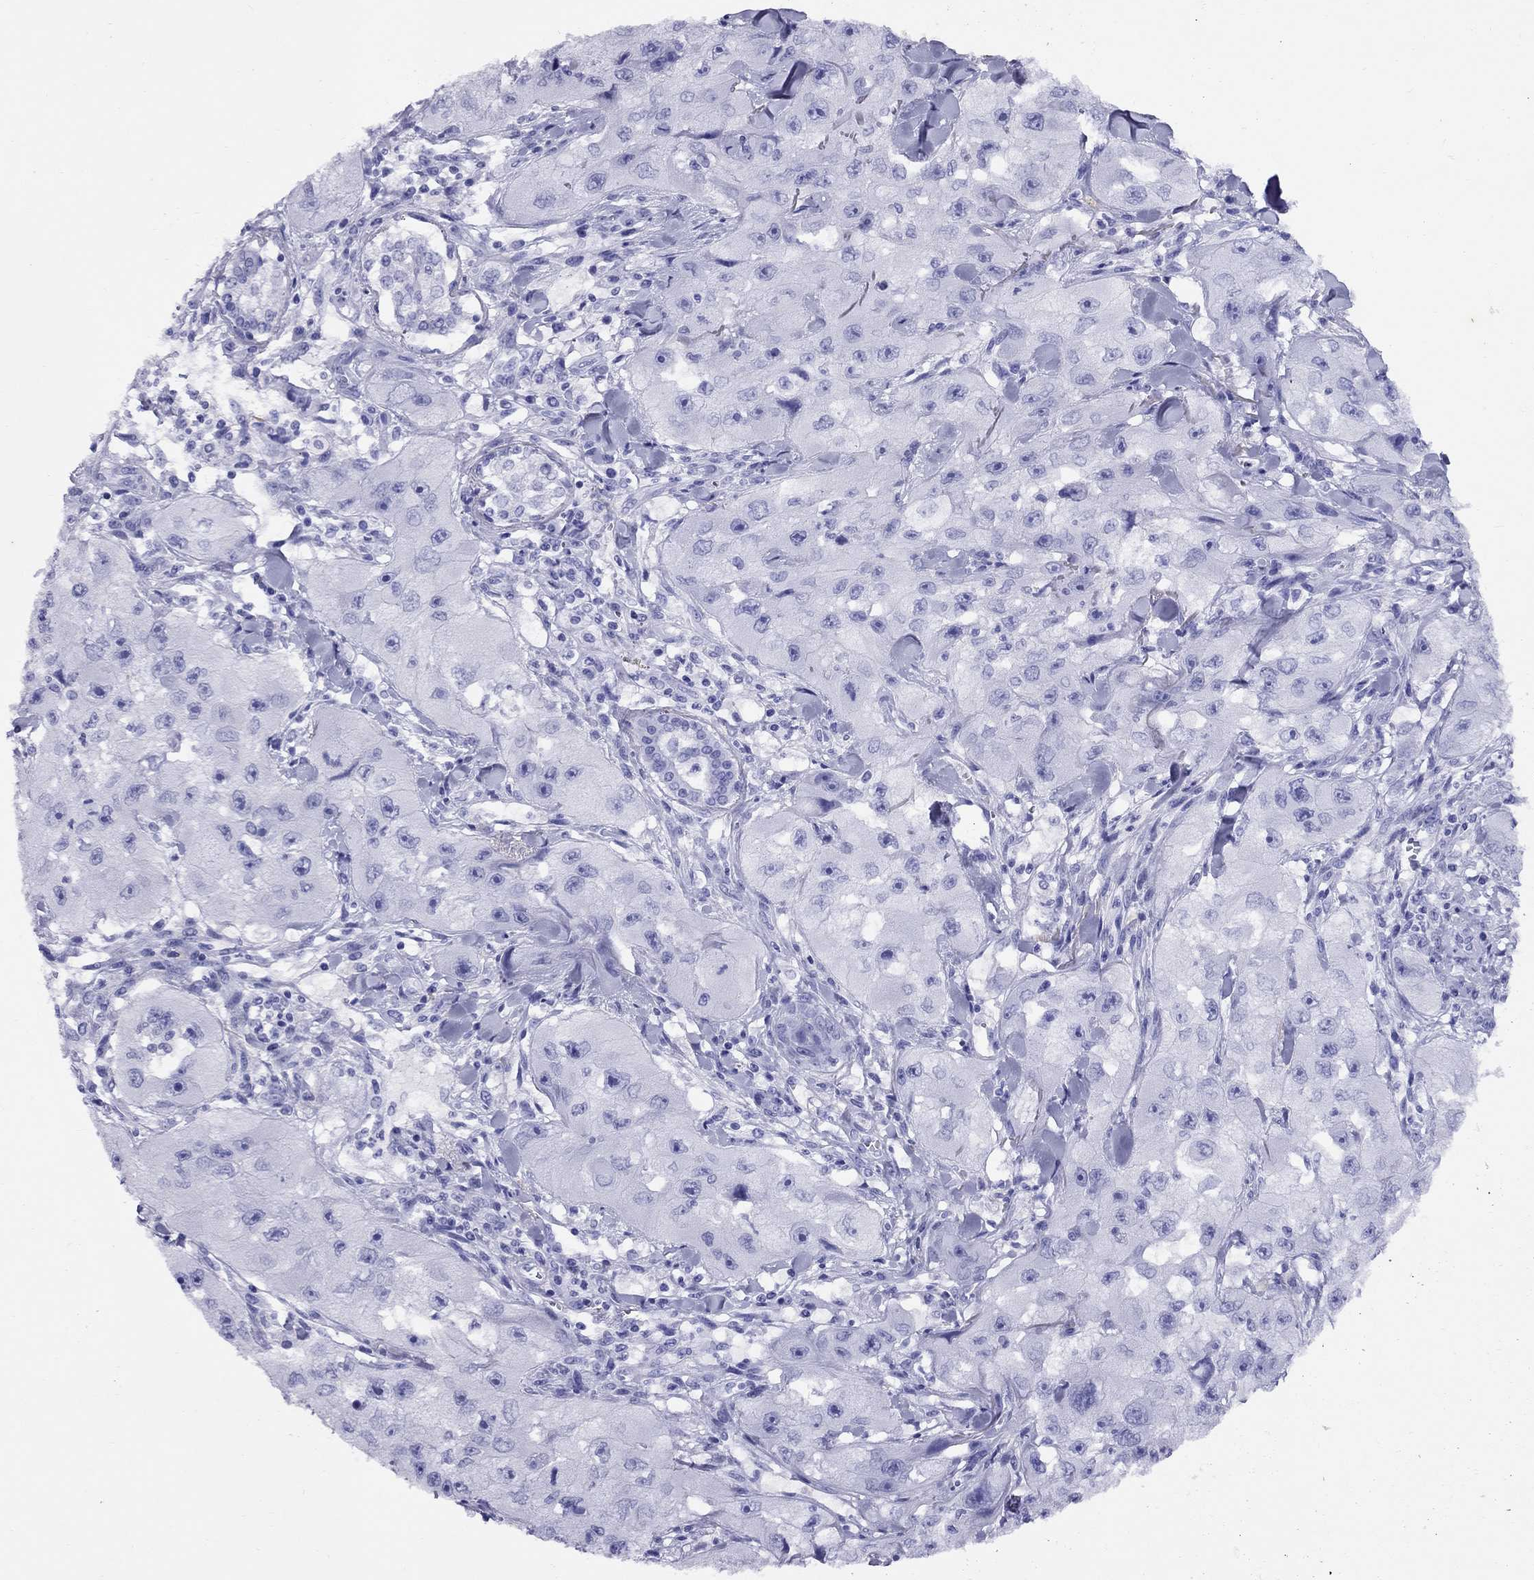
{"staining": {"intensity": "negative", "quantity": "none", "location": "none"}, "tissue": "skin cancer", "cell_type": "Tumor cells", "image_type": "cancer", "snomed": [{"axis": "morphology", "description": "Squamous cell carcinoma, NOS"}, {"axis": "topography", "description": "Skin"}, {"axis": "topography", "description": "Subcutis"}], "caption": "Immunohistochemical staining of skin squamous cell carcinoma demonstrates no significant positivity in tumor cells.", "gene": "AVPR1B", "patient": {"sex": "male", "age": 73}}